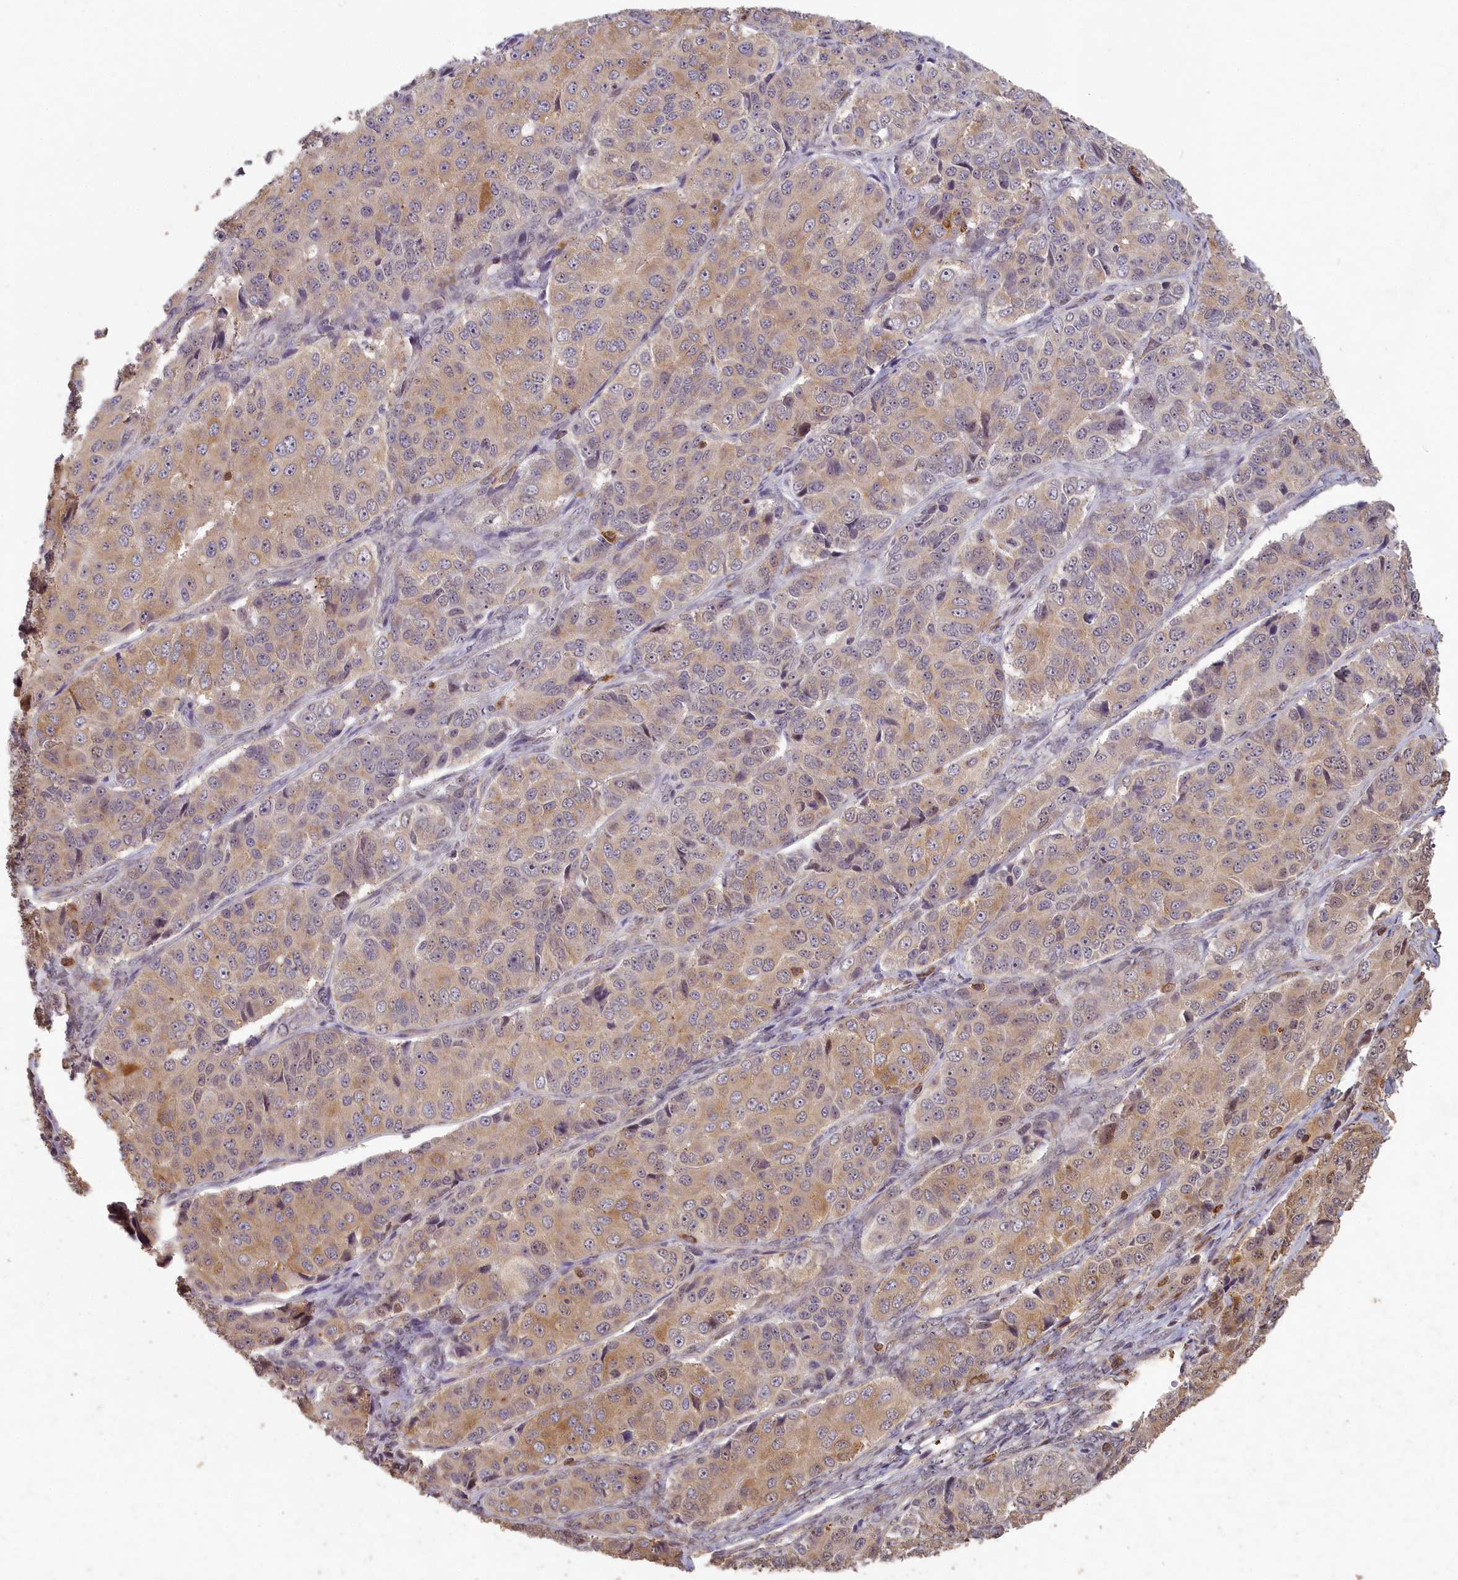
{"staining": {"intensity": "moderate", "quantity": "<25%", "location": "cytoplasmic/membranous"}, "tissue": "ovarian cancer", "cell_type": "Tumor cells", "image_type": "cancer", "snomed": [{"axis": "morphology", "description": "Carcinoma, endometroid"}, {"axis": "topography", "description": "Ovary"}], "caption": "Protein staining demonstrates moderate cytoplasmic/membranous positivity in about <25% of tumor cells in ovarian endometroid carcinoma. (brown staining indicates protein expression, while blue staining denotes nuclei).", "gene": "MADD", "patient": {"sex": "female", "age": 51}}